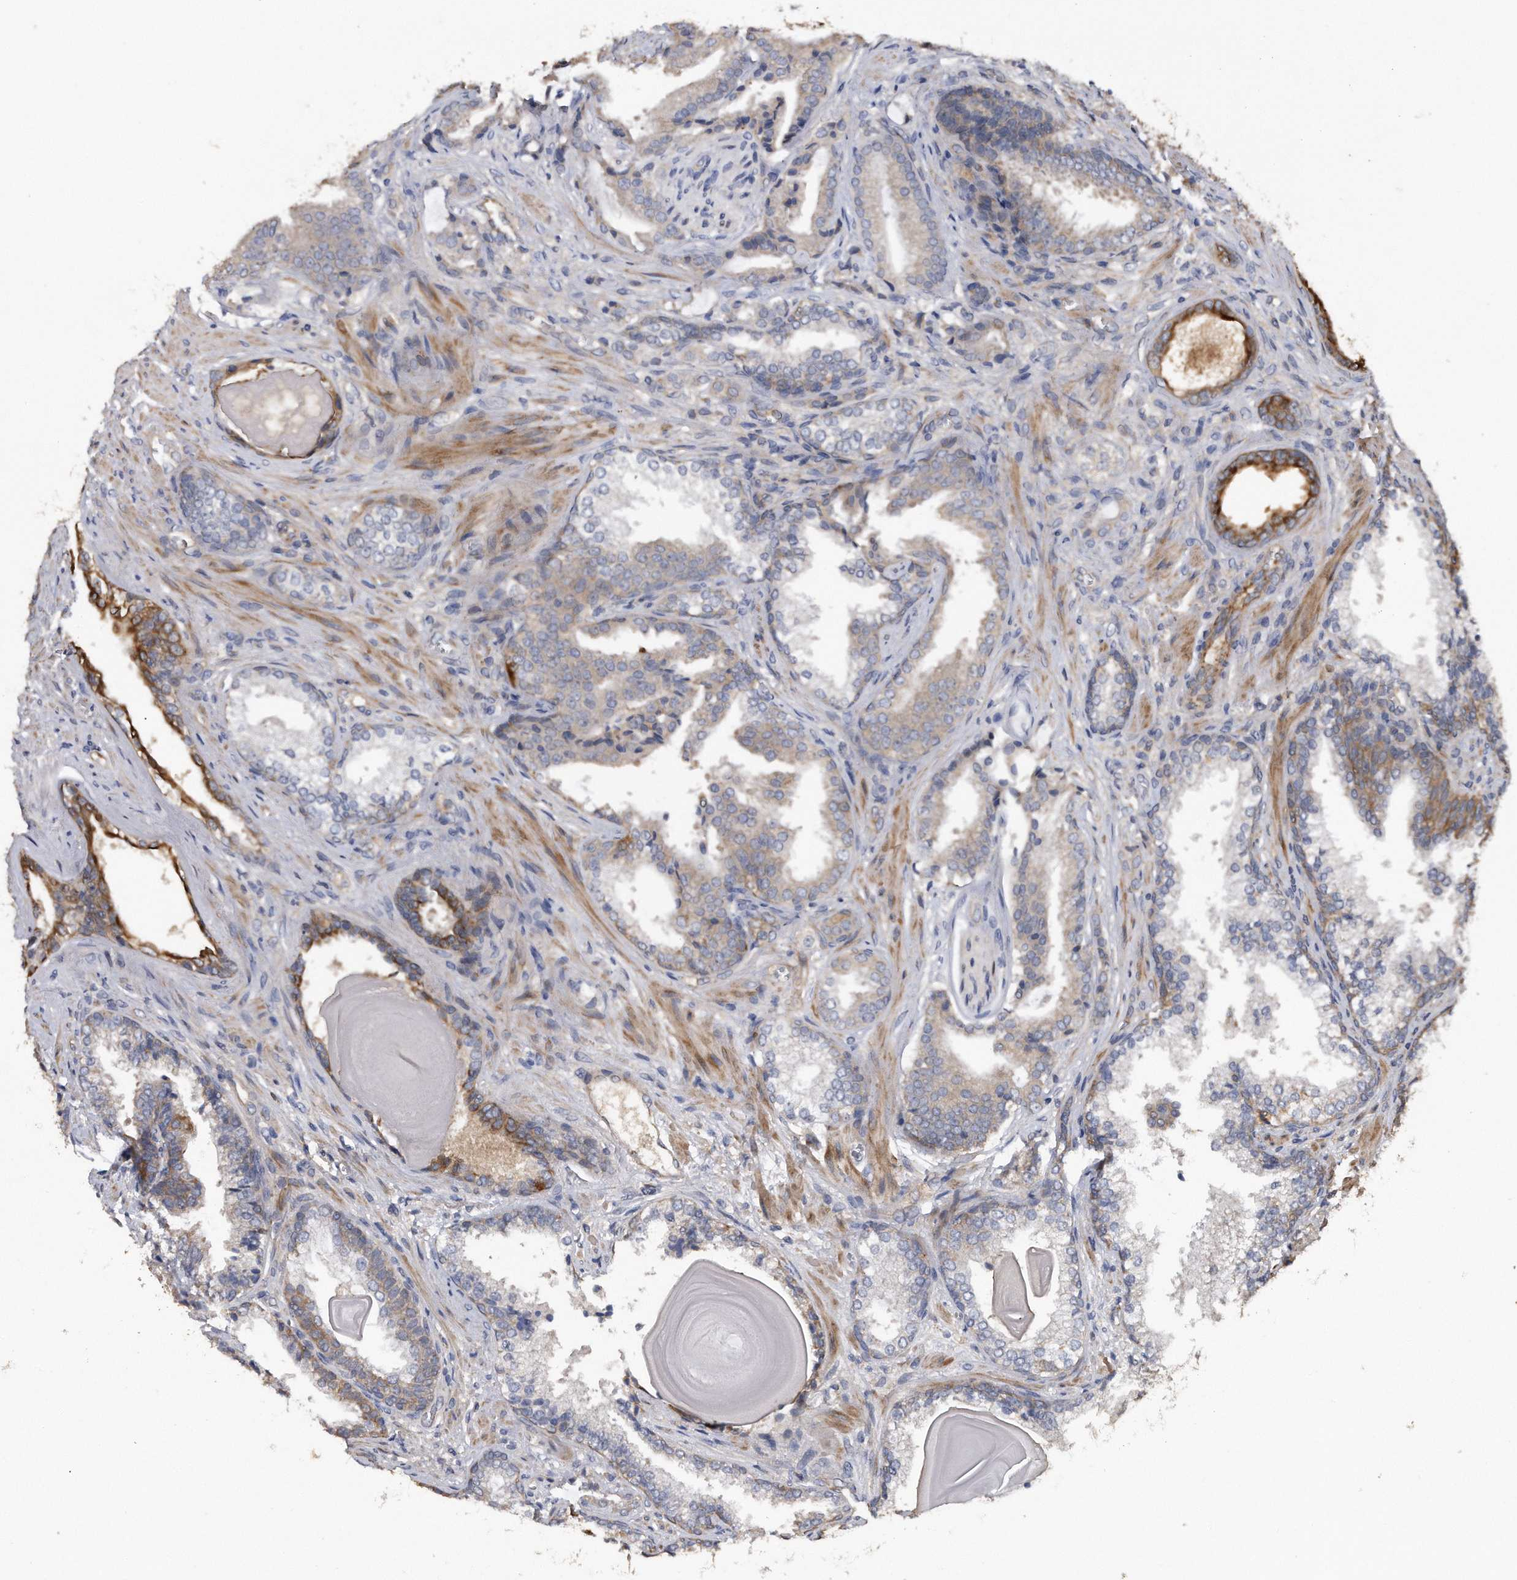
{"staining": {"intensity": "weak", "quantity": "<25%", "location": "cytoplasmic/membranous"}, "tissue": "prostate cancer", "cell_type": "Tumor cells", "image_type": "cancer", "snomed": [{"axis": "morphology", "description": "Adenocarcinoma, High grade"}, {"axis": "topography", "description": "Prostate"}], "caption": "High magnification brightfield microscopy of prostate high-grade adenocarcinoma stained with DAB (3,3'-diaminobenzidine) (brown) and counterstained with hematoxylin (blue): tumor cells show no significant expression. Brightfield microscopy of IHC stained with DAB (3,3'-diaminobenzidine) (brown) and hematoxylin (blue), captured at high magnification.", "gene": "KCND3", "patient": {"sex": "male", "age": 73}}